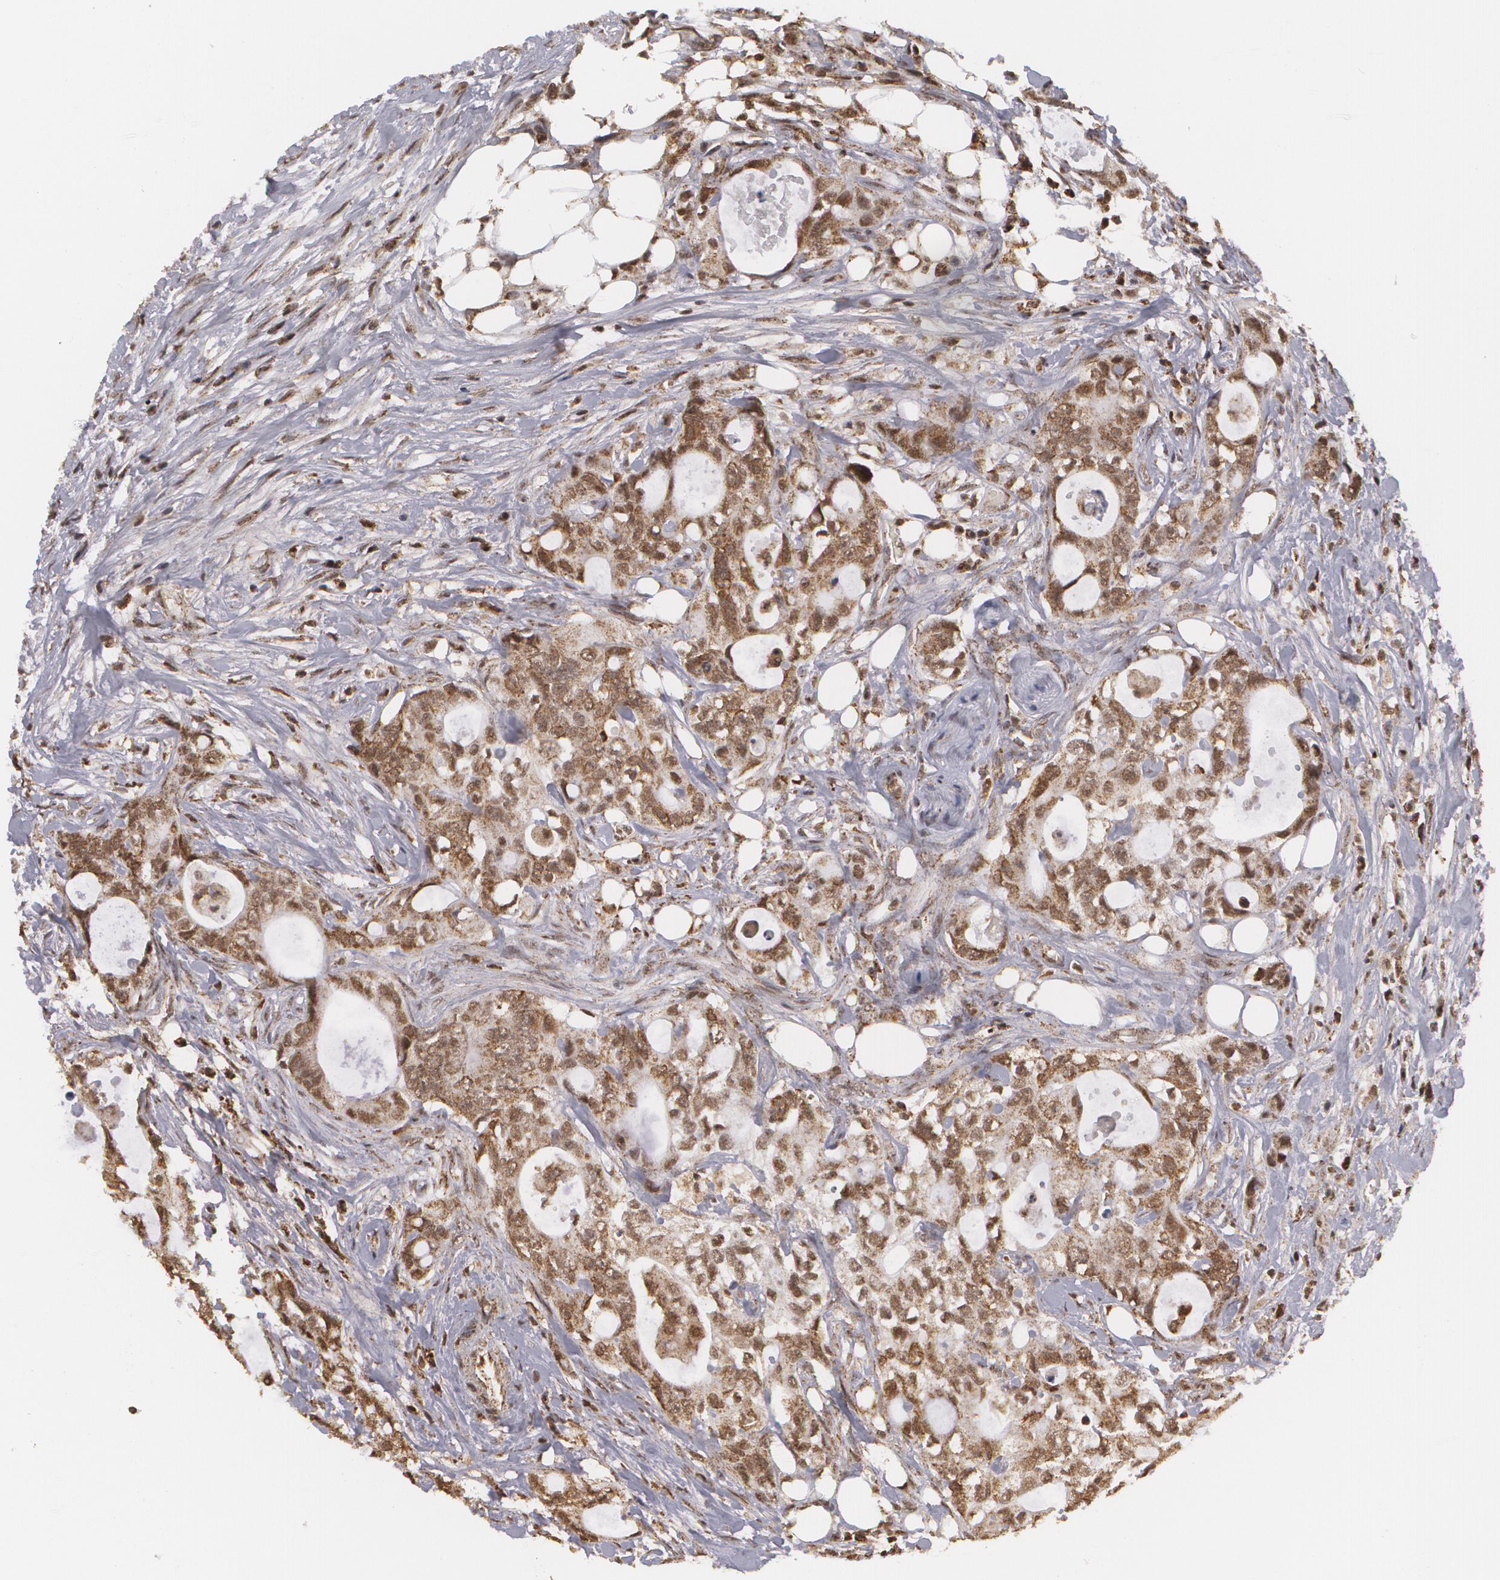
{"staining": {"intensity": "moderate", "quantity": "25%-75%", "location": "cytoplasmic/membranous,nuclear"}, "tissue": "colorectal cancer", "cell_type": "Tumor cells", "image_type": "cancer", "snomed": [{"axis": "morphology", "description": "Adenocarcinoma, NOS"}, {"axis": "topography", "description": "Rectum"}], "caption": "The photomicrograph shows staining of colorectal adenocarcinoma, revealing moderate cytoplasmic/membranous and nuclear protein positivity (brown color) within tumor cells.", "gene": "MXD1", "patient": {"sex": "female", "age": 57}}